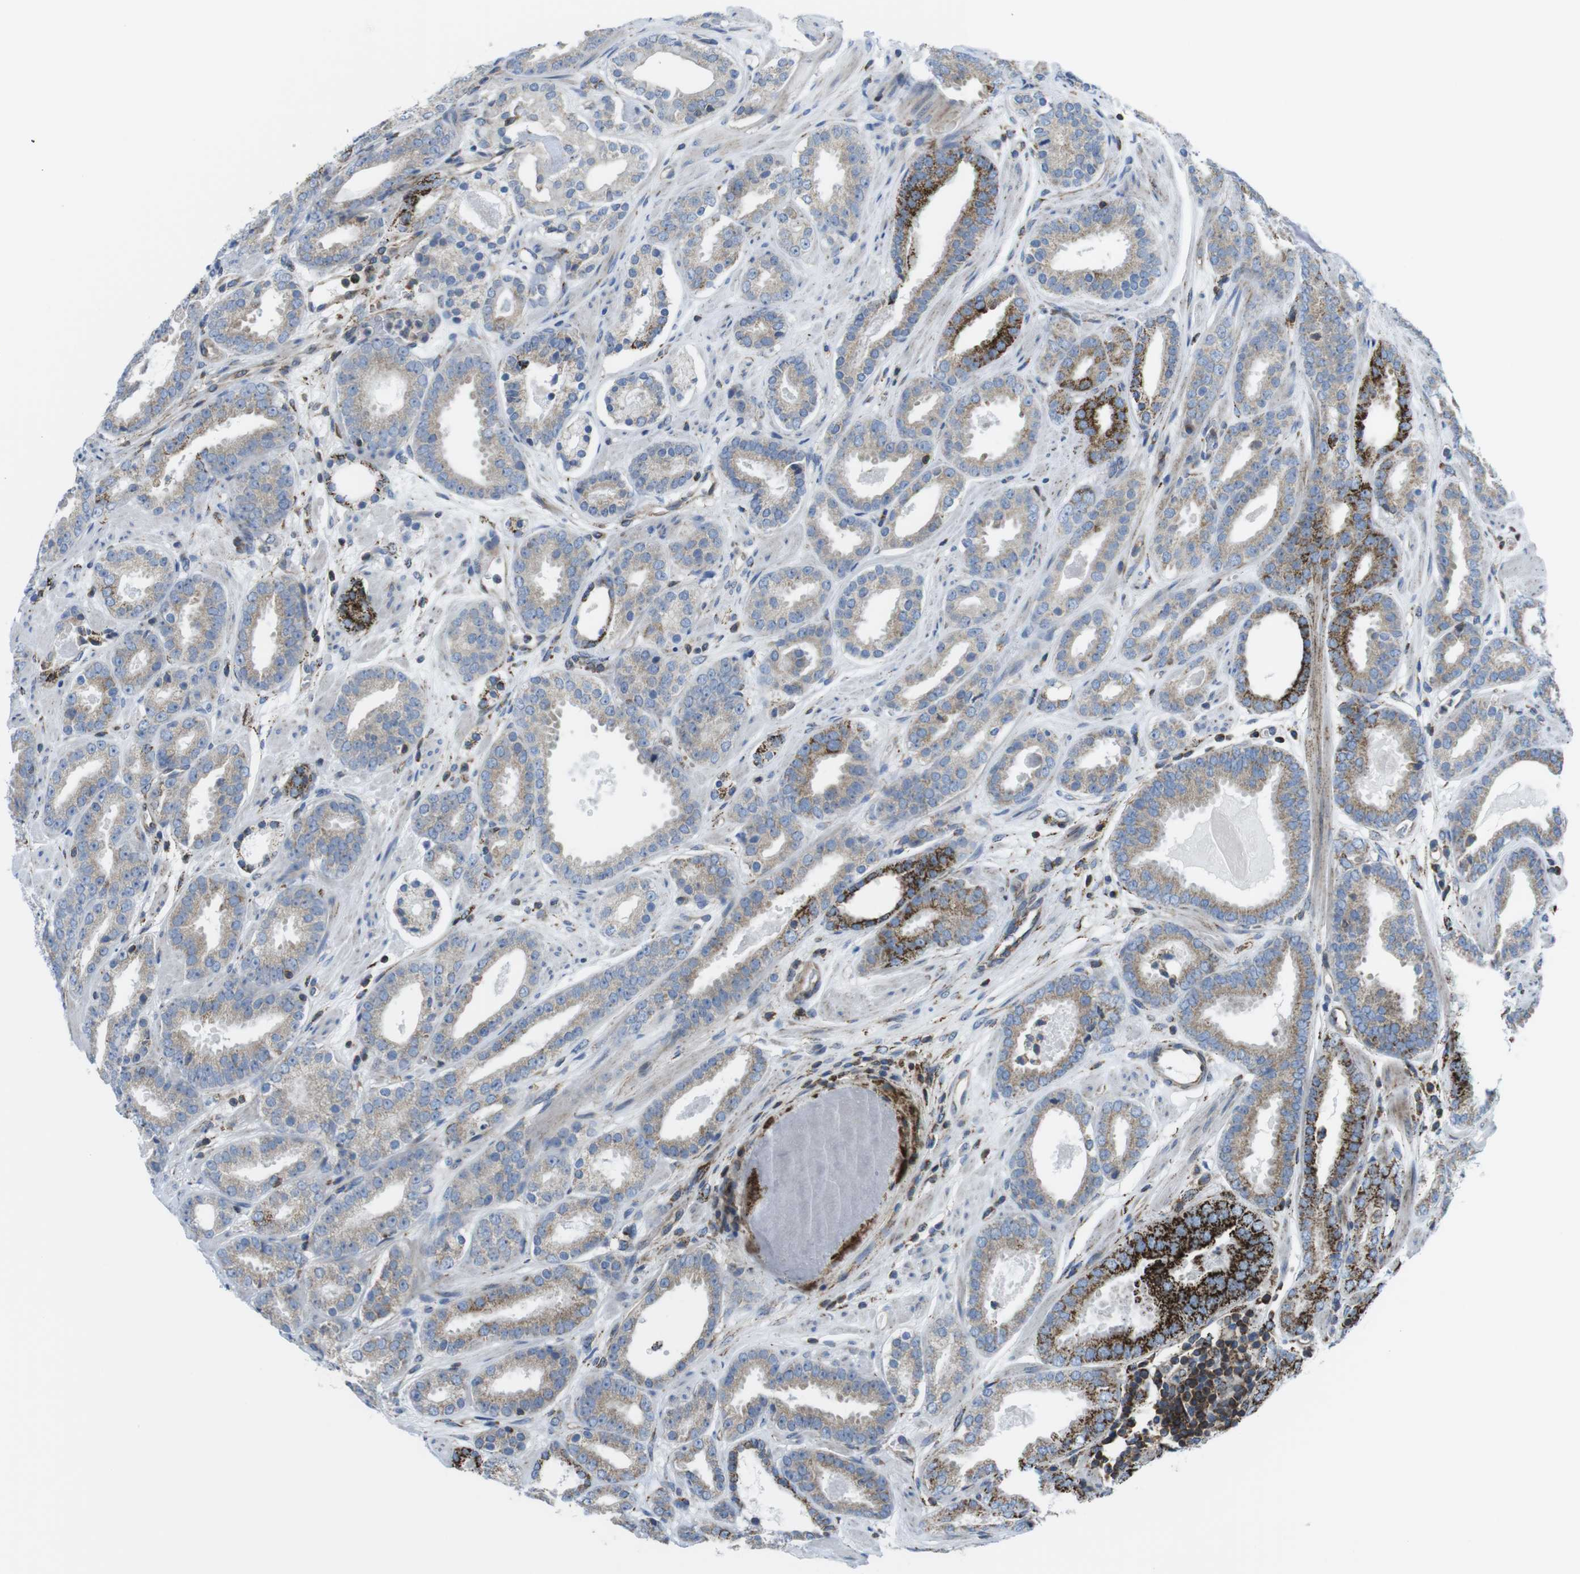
{"staining": {"intensity": "negative", "quantity": "none", "location": "none"}, "tissue": "prostate cancer", "cell_type": "Tumor cells", "image_type": "cancer", "snomed": [{"axis": "morphology", "description": "Adenocarcinoma, Low grade"}, {"axis": "topography", "description": "Prostate"}], "caption": "Prostate low-grade adenocarcinoma was stained to show a protein in brown. There is no significant staining in tumor cells.", "gene": "KCNE3", "patient": {"sex": "male", "age": 69}}